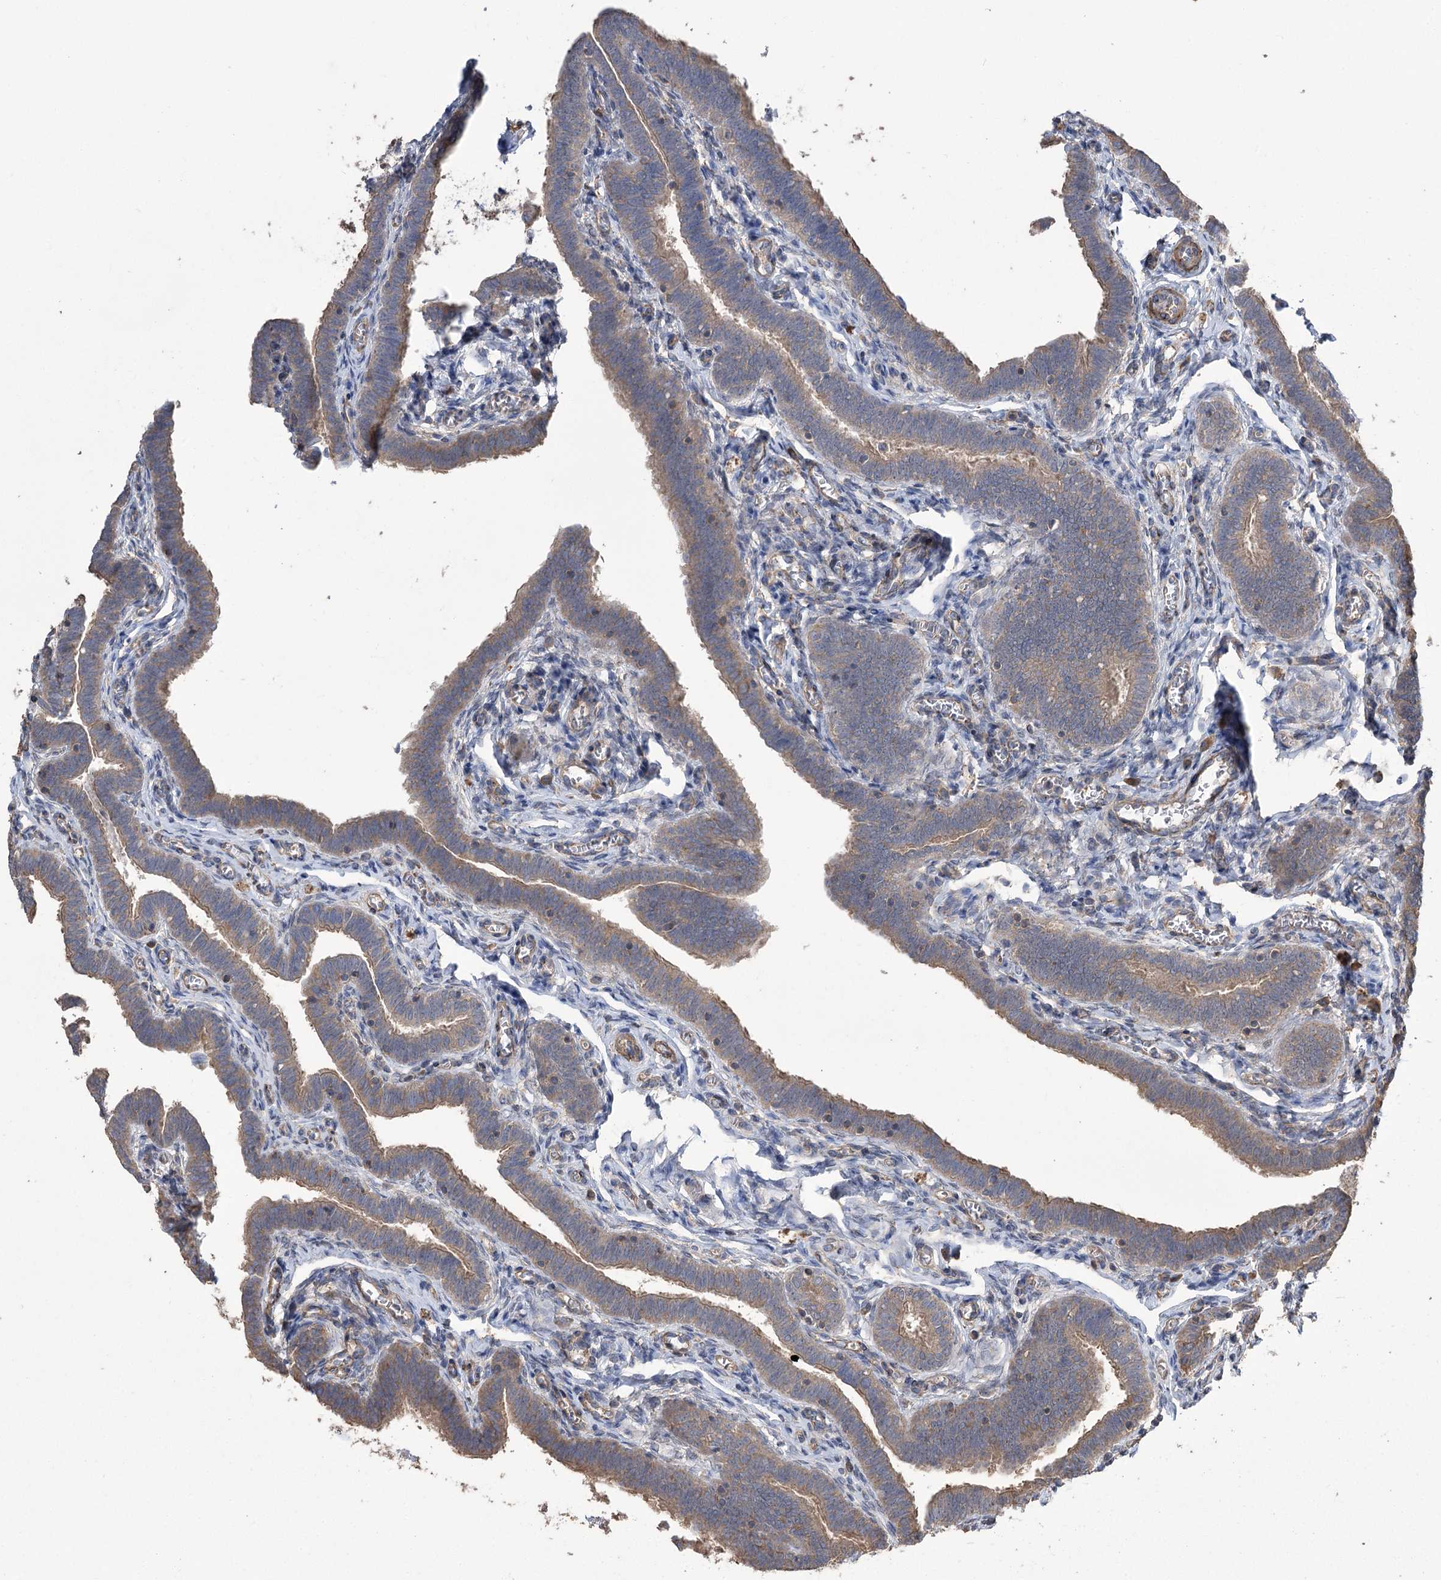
{"staining": {"intensity": "moderate", "quantity": ">75%", "location": "cytoplasmic/membranous"}, "tissue": "fallopian tube", "cell_type": "Glandular cells", "image_type": "normal", "snomed": [{"axis": "morphology", "description": "Normal tissue, NOS"}, {"axis": "topography", "description": "Fallopian tube"}], "caption": "The immunohistochemical stain labels moderate cytoplasmic/membranous positivity in glandular cells of unremarkable fallopian tube.", "gene": "PRSS53", "patient": {"sex": "female", "age": 36}}